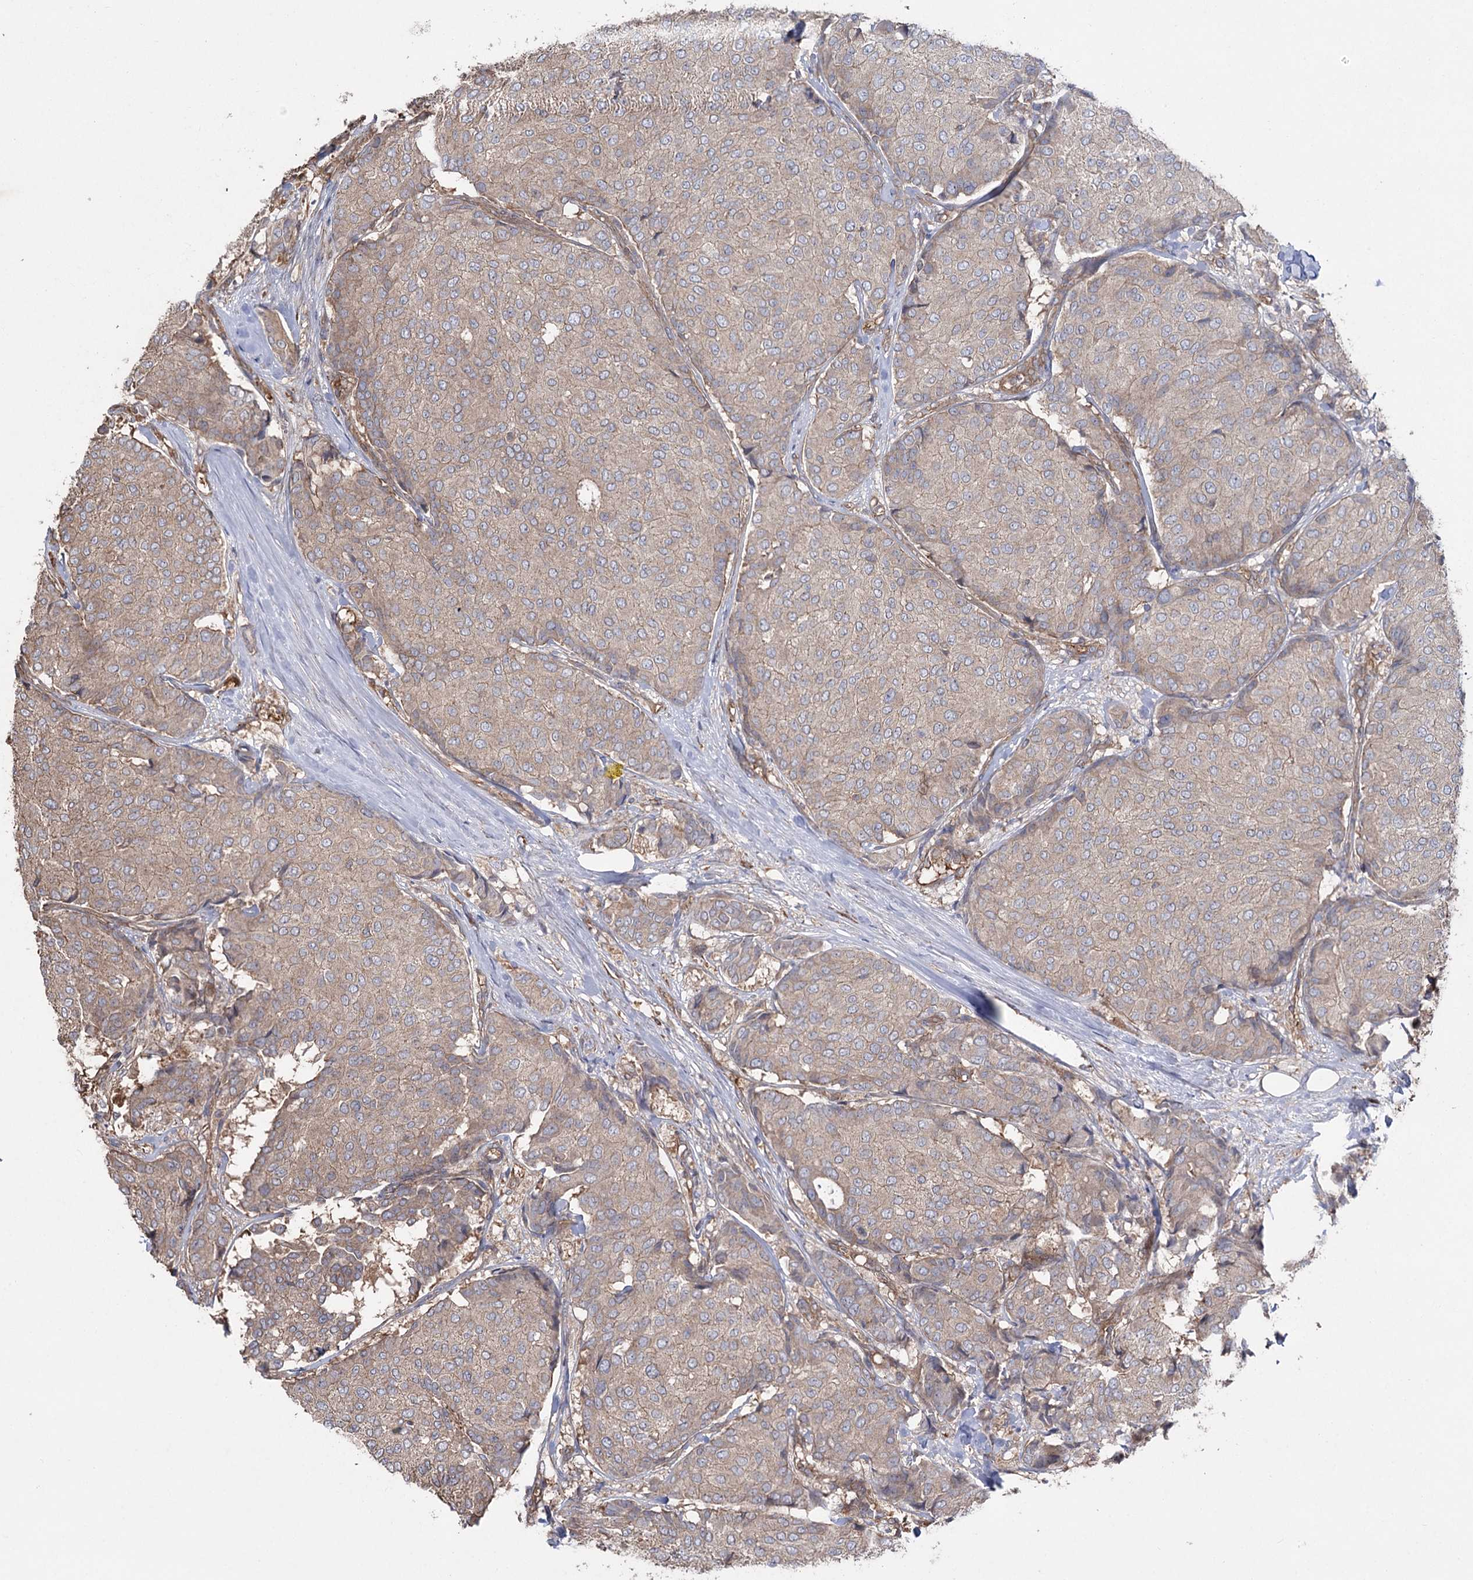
{"staining": {"intensity": "weak", "quantity": ">75%", "location": "cytoplasmic/membranous"}, "tissue": "breast cancer", "cell_type": "Tumor cells", "image_type": "cancer", "snomed": [{"axis": "morphology", "description": "Duct carcinoma"}, {"axis": "topography", "description": "Breast"}], "caption": "Immunohistochemical staining of human intraductal carcinoma (breast) shows low levels of weak cytoplasmic/membranous staining in approximately >75% of tumor cells.", "gene": "LARS2", "patient": {"sex": "female", "age": 75}}